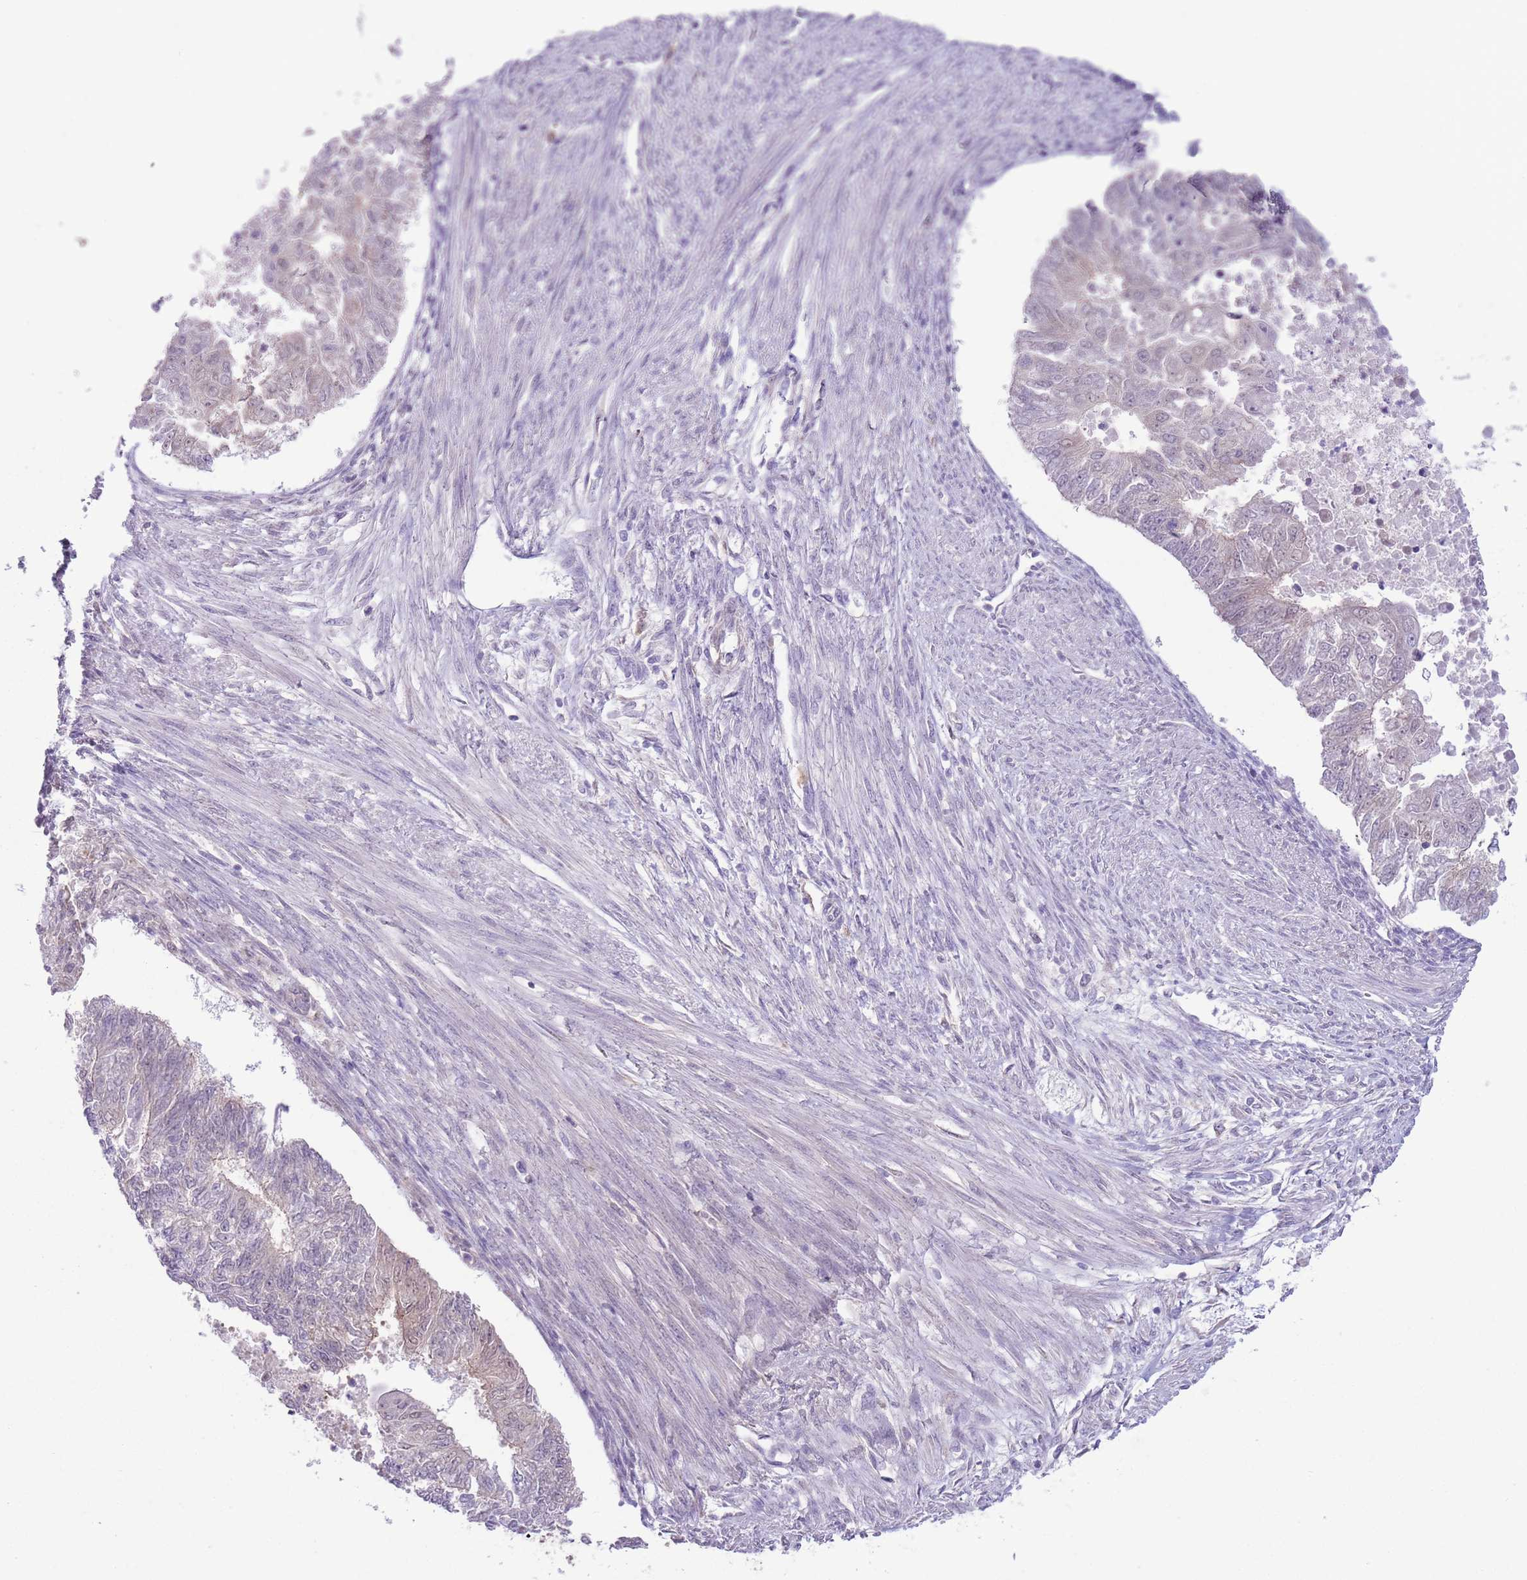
{"staining": {"intensity": "negative", "quantity": "none", "location": "none"}, "tissue": "endometrial cancer", "cell_type": "Tumor cells", "image_type": "cancer", "snomed": [{"axis": "morphology", "description": "Adenocarcinoma, NOS"}, {"axis": "topography", "description": "Endometrium"}], "caption": "Human endometrial cancer stained for a protein using immunohistochemistry (IHC) shows no expression in tumor cells.", "gene": "COPE", "patient": {"sex": "female", "age": 32}}